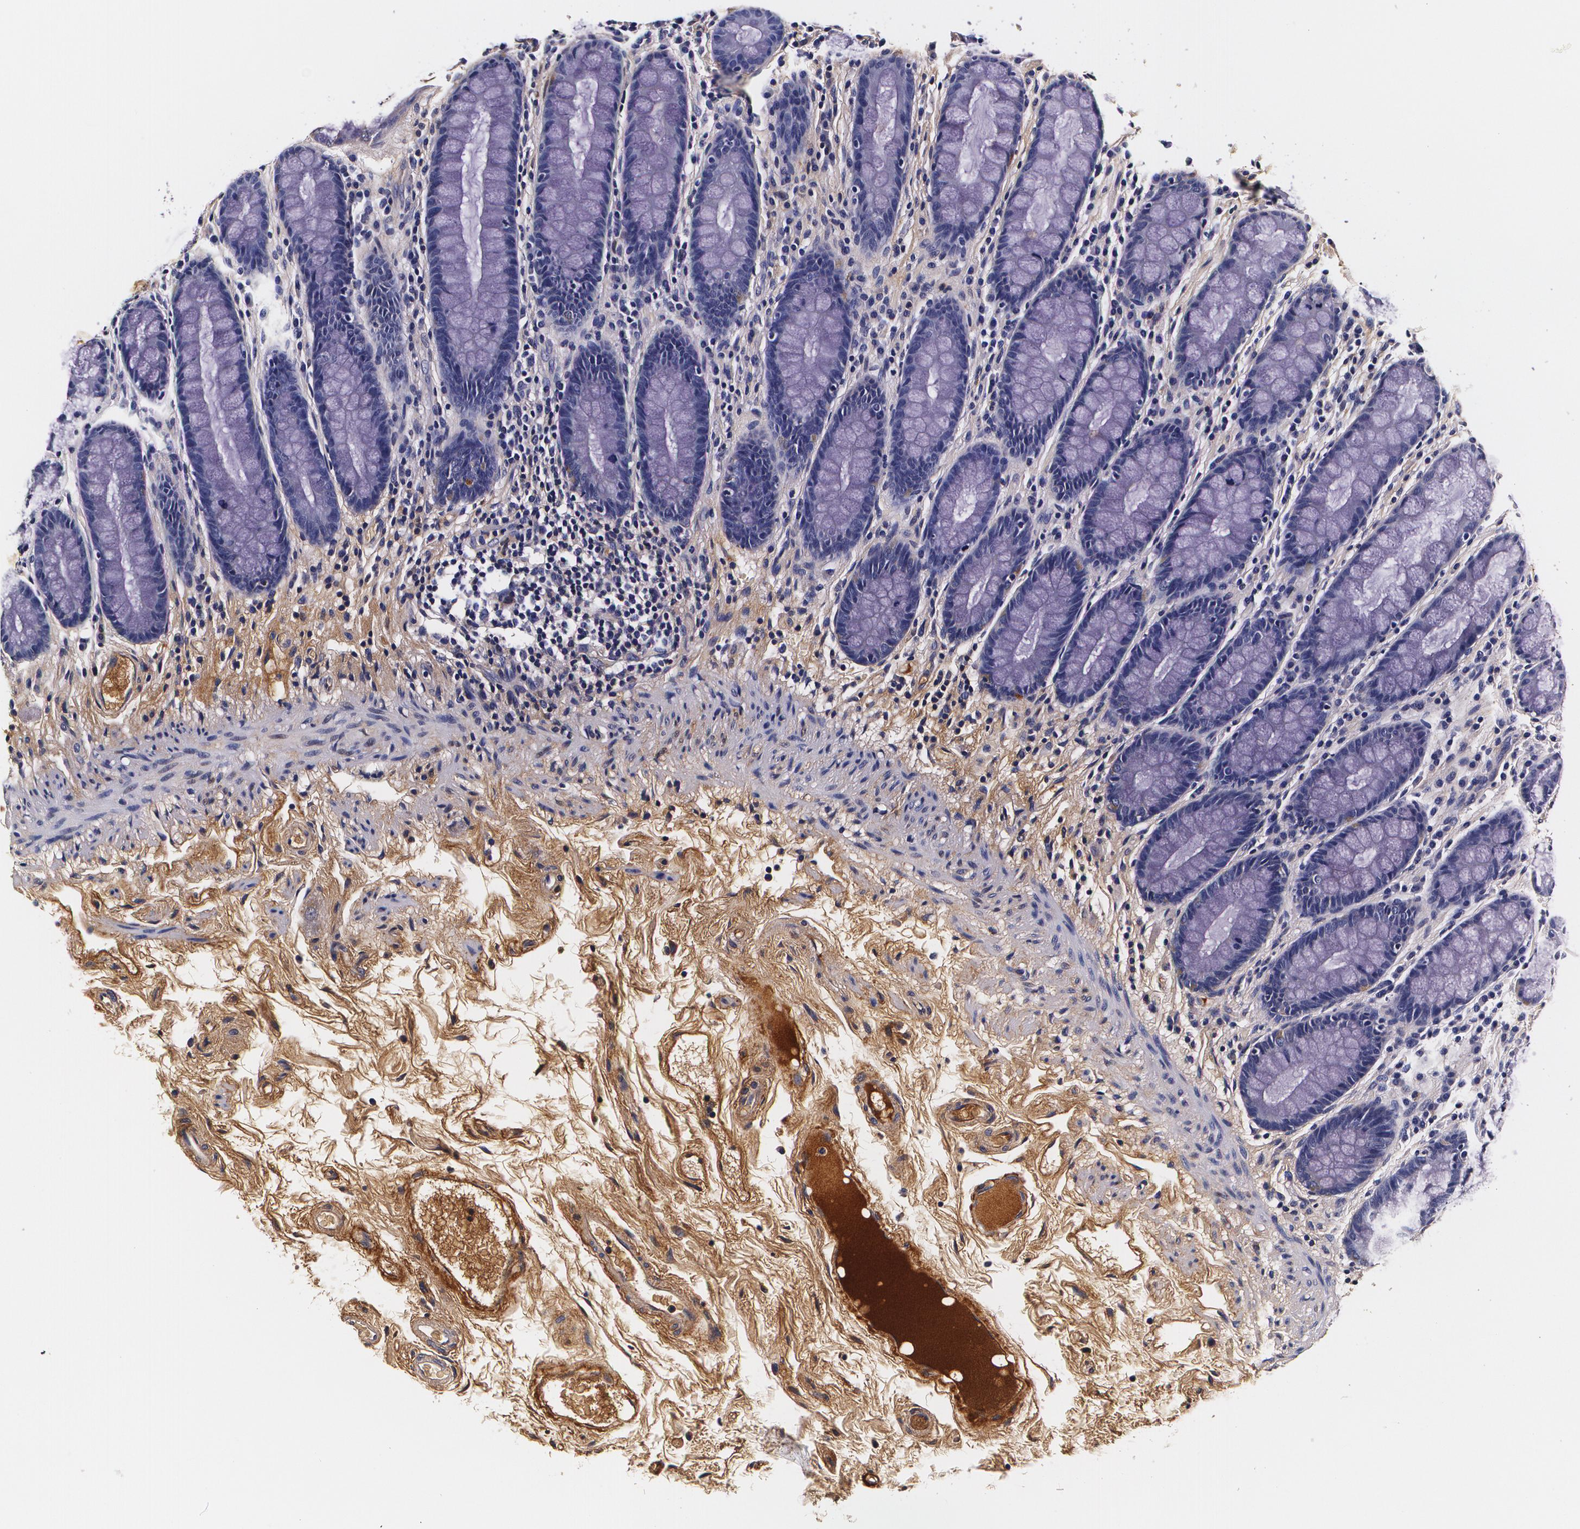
{"staining": {"intensity": "negative", "quantity": "none", "location": "none"}, "tissue": "rectum", "cell_type": "Glandular cells", "image_type": "normal", "snomed": [{"axis": "morphology", "description": "Normal tissue, NOS"}, {"axis": "topography", "description": "Rectum"}], "caption": "Rectum stained for a protein using immunohistochemistry demonstrates no positivity glandular cells.", "gene": "TTR", "patient": {"sex": "male", "age": 92}}